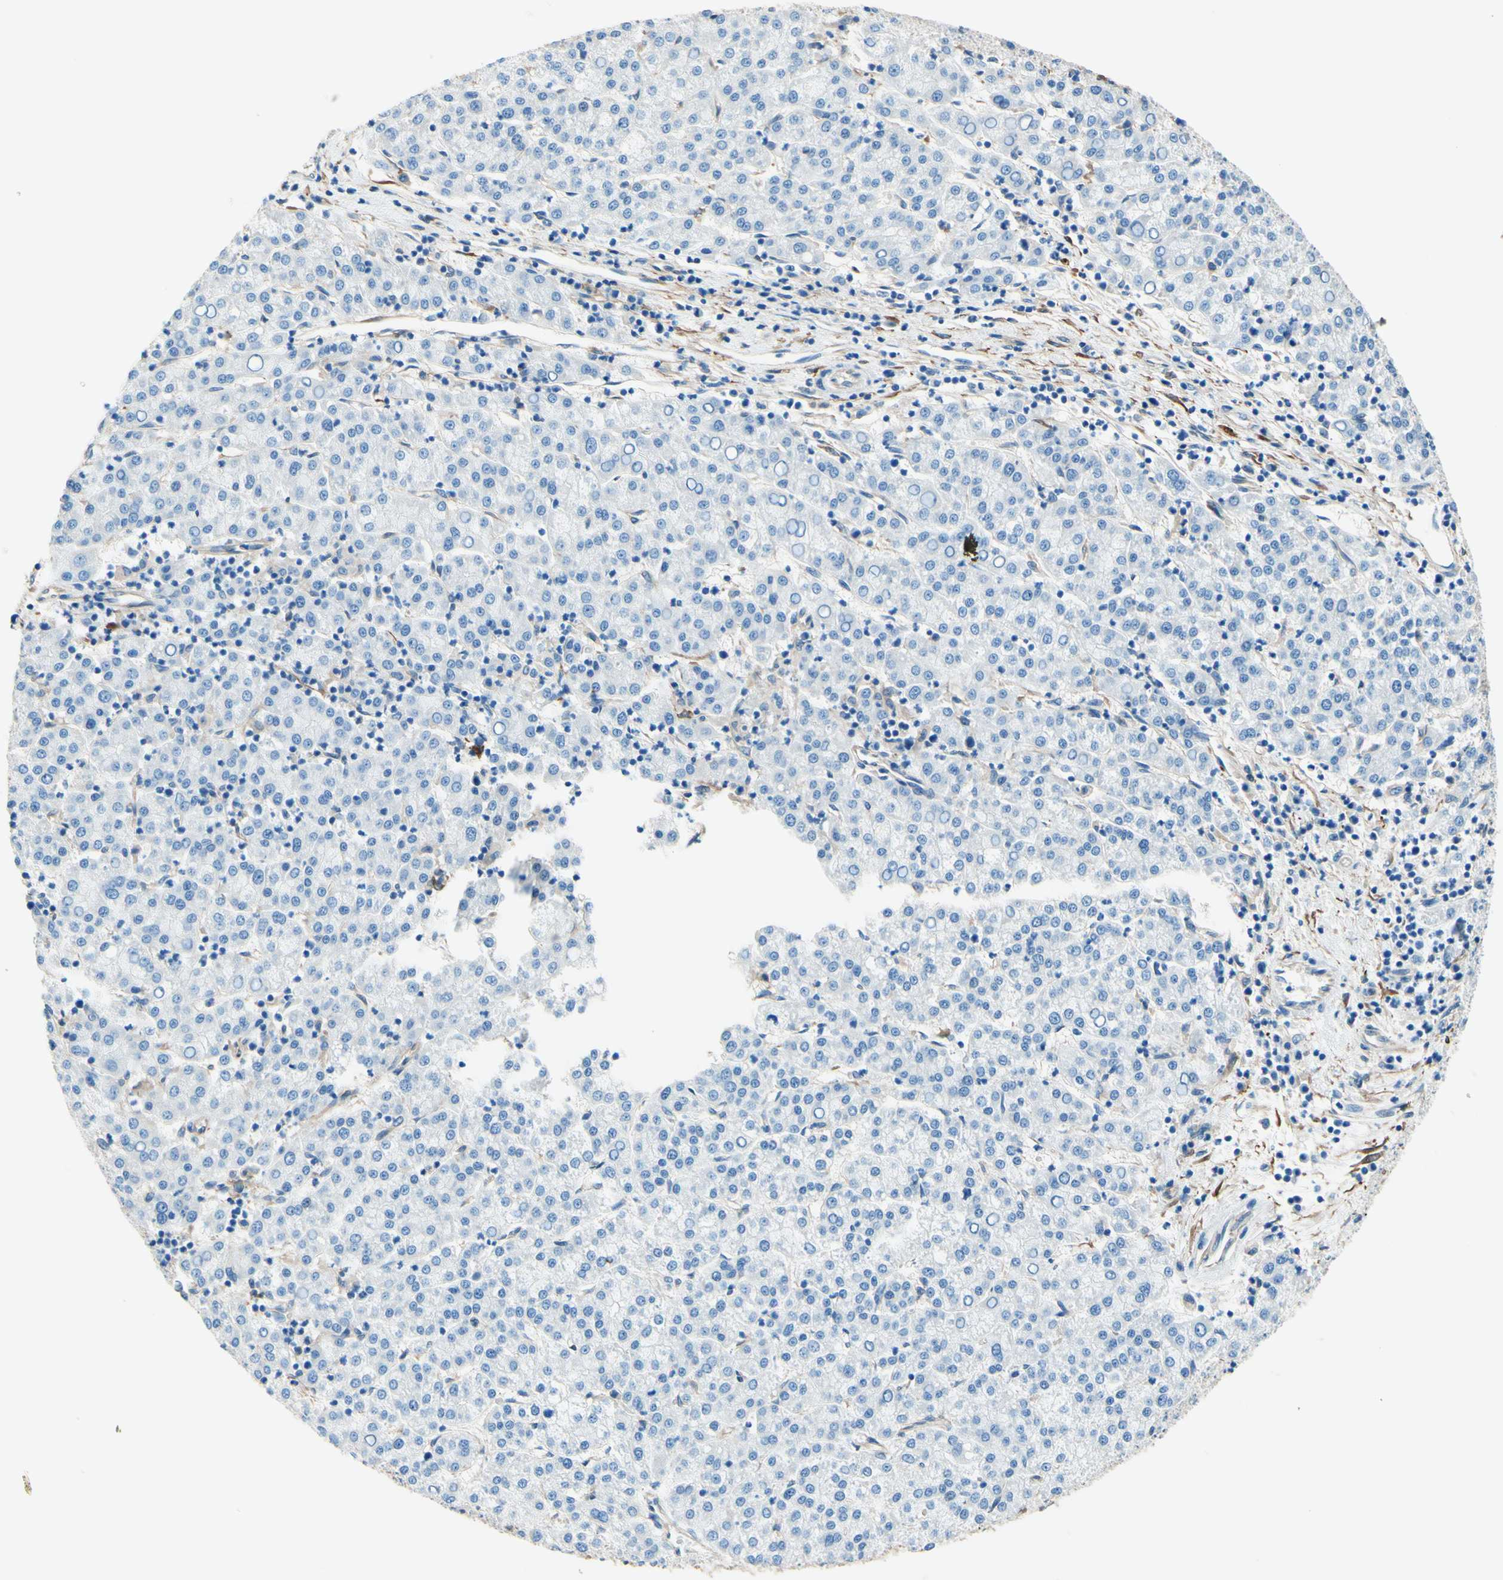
{"staining": {"intensity": "negative", "quantity": "none", "location": "none"}, "tissue": "liver cancer", "cell_type": "Tumor cells", "image_type": "cancer", "snomed": [{"axis": "morphology", "description": "Carcinoma, Hepatocellular, NOS"}, {"axis": "topography", "description": "Liver"}], "caption": "Immunohistochemistry (IHC) of liver cancer (hepatocellular carcinoma) demonstrates no positivity in tumor cells. (Immunohistochemistry (IHC), brightfield microscopy, high magnification).", "gene": "DPYSL3", "patient": {"sex": "female", "age": 58}}